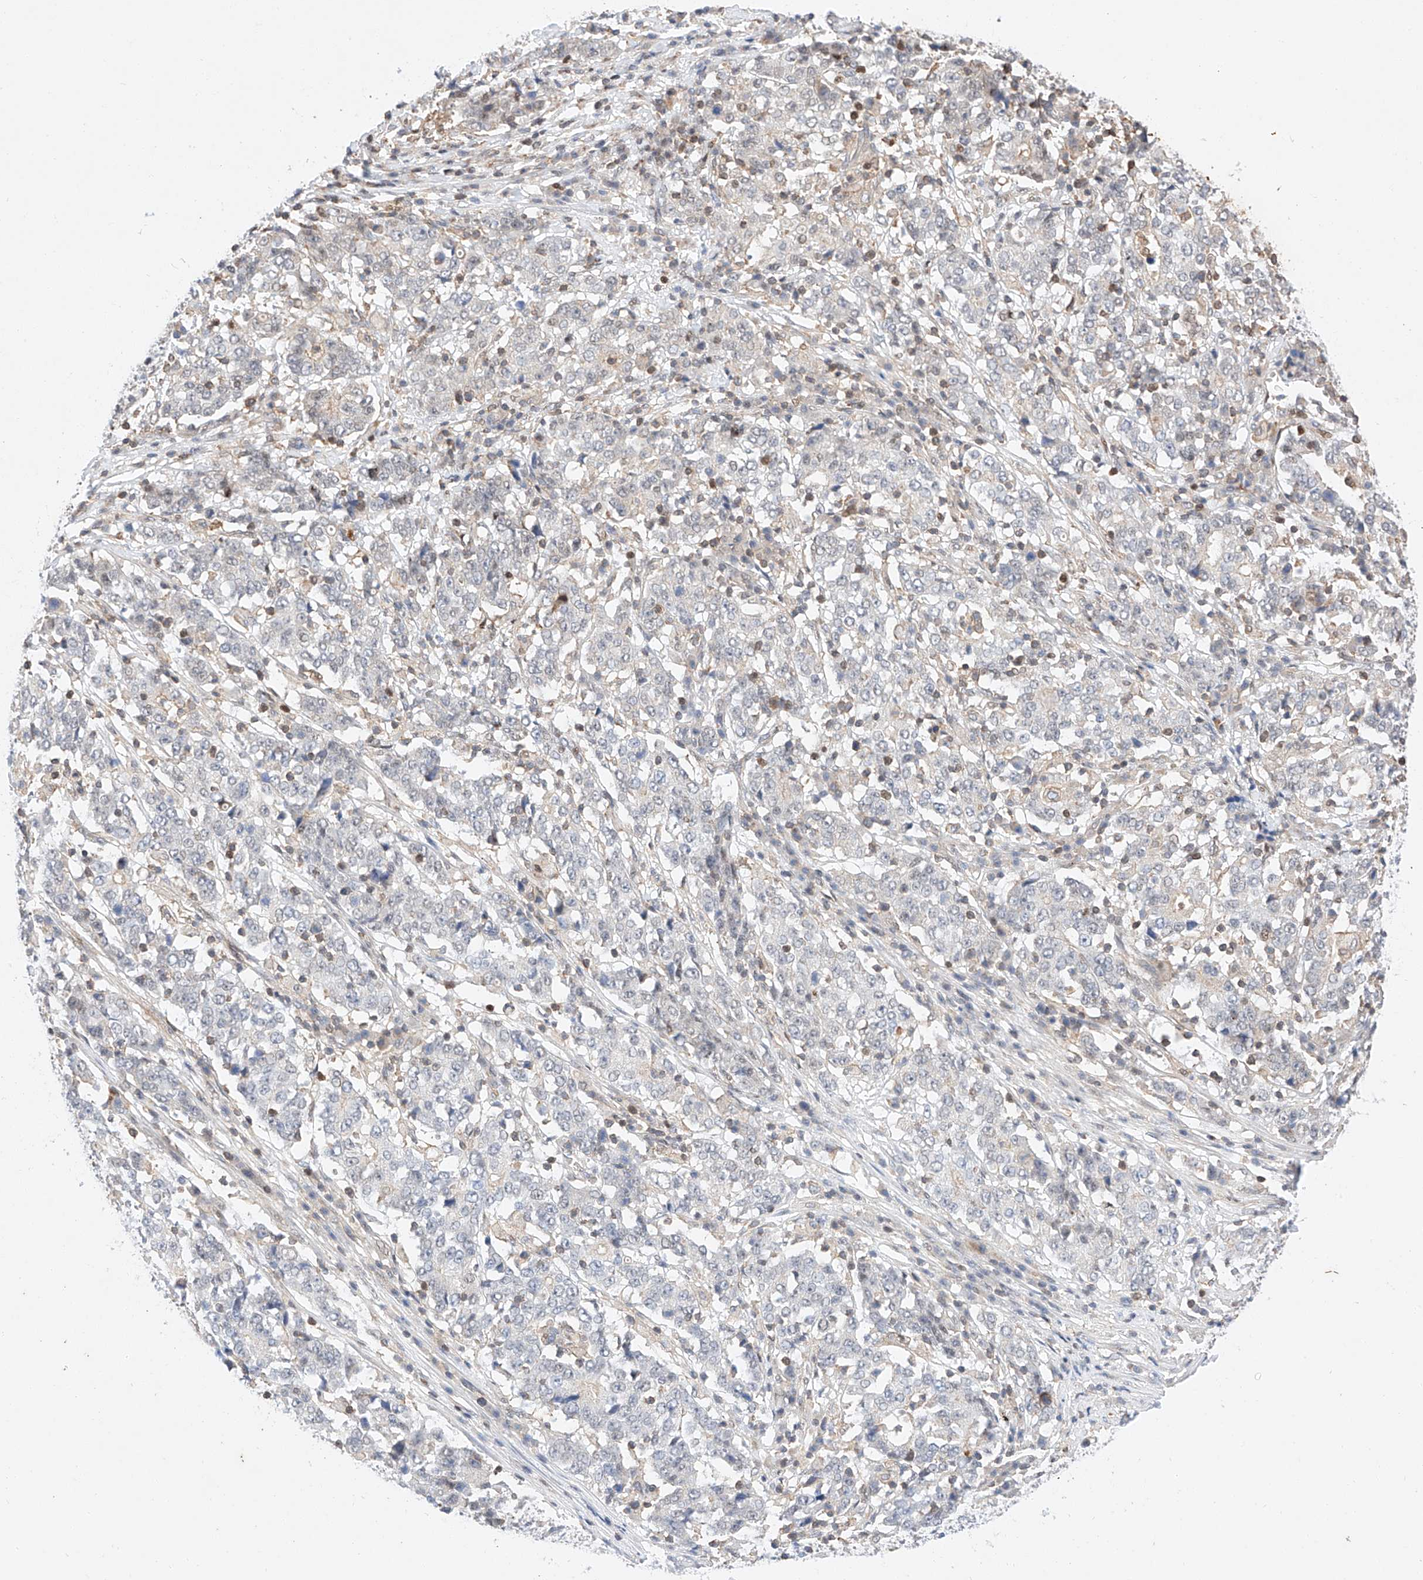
{"staining": {"intensity": "negative", "quantity": "none", "location": "none"}, "tissue": "stomach cancer", "cell_type": "Tumor cells", "image_type": "cancer", "snomed": [{"axis": "morphology", "description": "Adenocarcinoma, NOS"}, {"axis": "topography", "description": "Stomach"}], "caption": "Immunohistochemistry (IHC) image of neoplastic tissue: human stomach cancer (adenocarcinoma) stained with DAB (3,3'-diaminobenzidine) exhibits no significant protein positivity in tumor cells.", "gene": "HDAC9", "patient": {"sex": "male", "age": 59}}